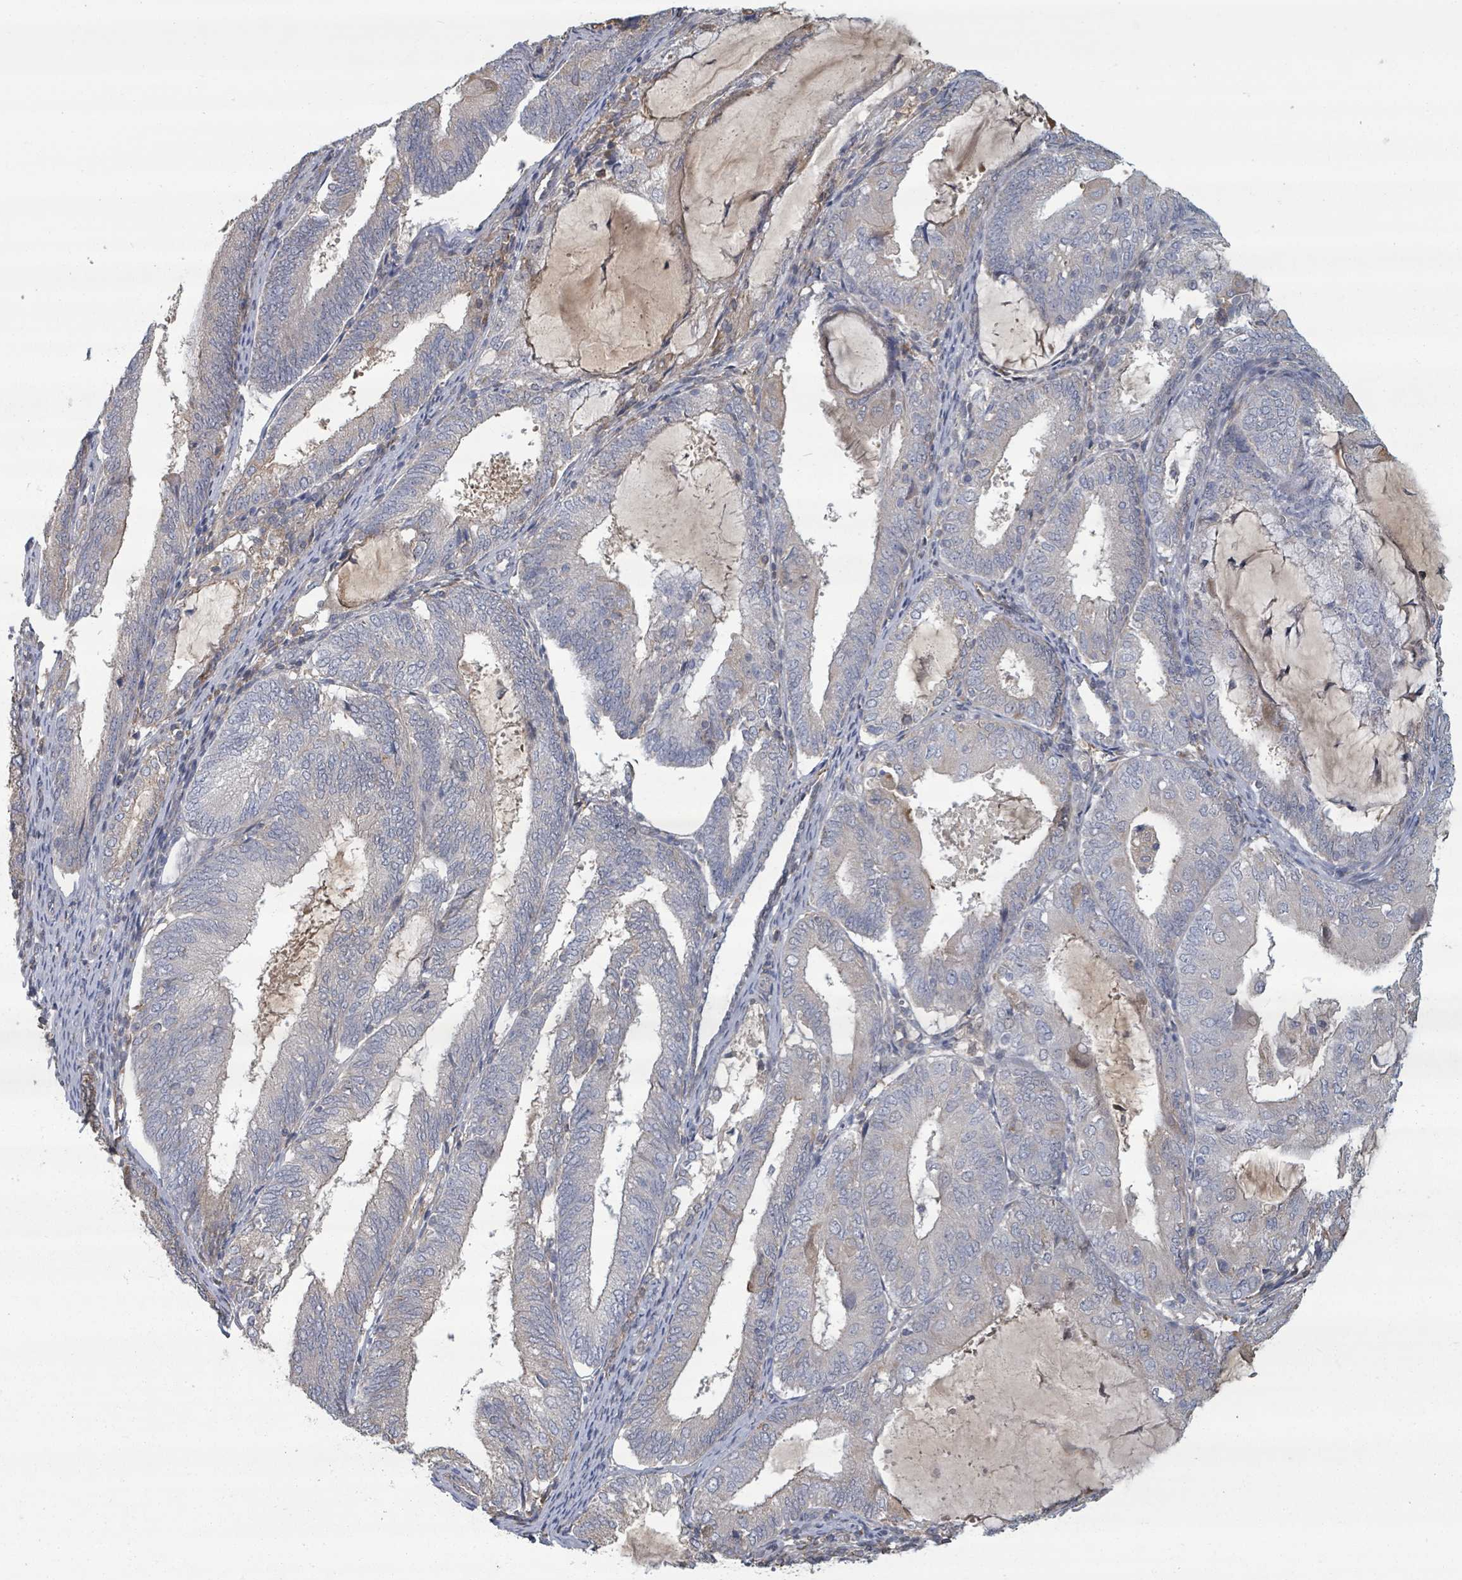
{"staining": {"intensity": "negative", "quantity": "none", "location": "none"}, "tissue": "endometrial cancer", "cell_type": "Tumor cells", "image_type": "cancer", "snomed": [{"axis": "morphology", "description": "Adenocarcinoma, NOS"}, {"axis": "topography", "description": "Endometrium"}], "caption": "Tumor cells show no significant protein staining in endometrial adenocarcinoma.", "gene": "GABBR1", "patient": {"sex": "female", "age": 81}}